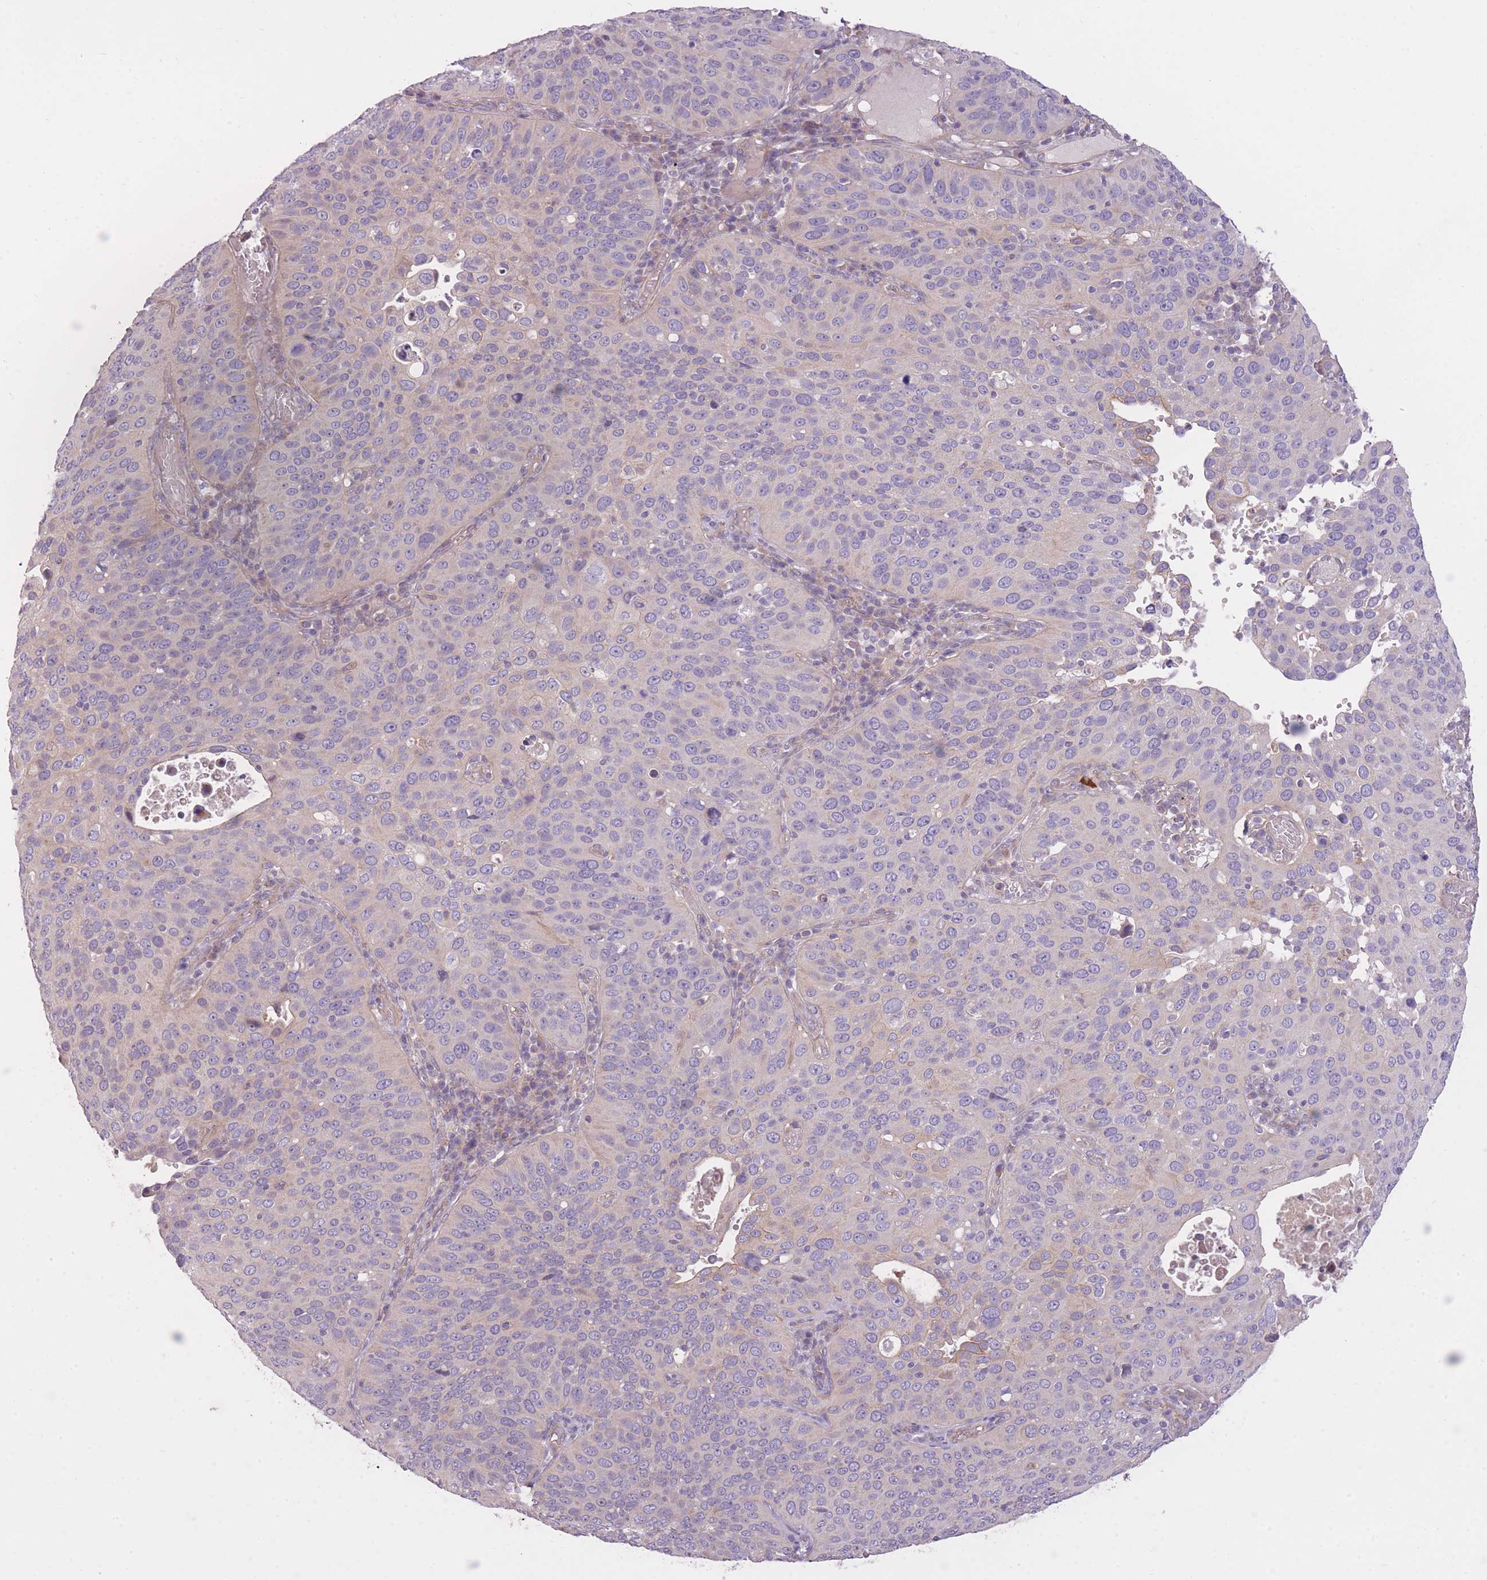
{"staining": {"intensity": "negative", "quantity": "none", "location": "none"}, "tissue": "cervical cancer", "cell_type": "Tumor cells", "image_type": "cancer", "snomed": [{"axis": "morphology", "description": "Squamous cell carcinoma, NOS"}, {"axis": "topography", "description": "Cervix"}], "caption": "An image of cervical cancer stained for a protein displays no brown staining in tumor cells. (Brightfield microscopy of DAB IHC at high magnification).", "gene": "REV1", "patient": {"sex": "female", "age": 36}}